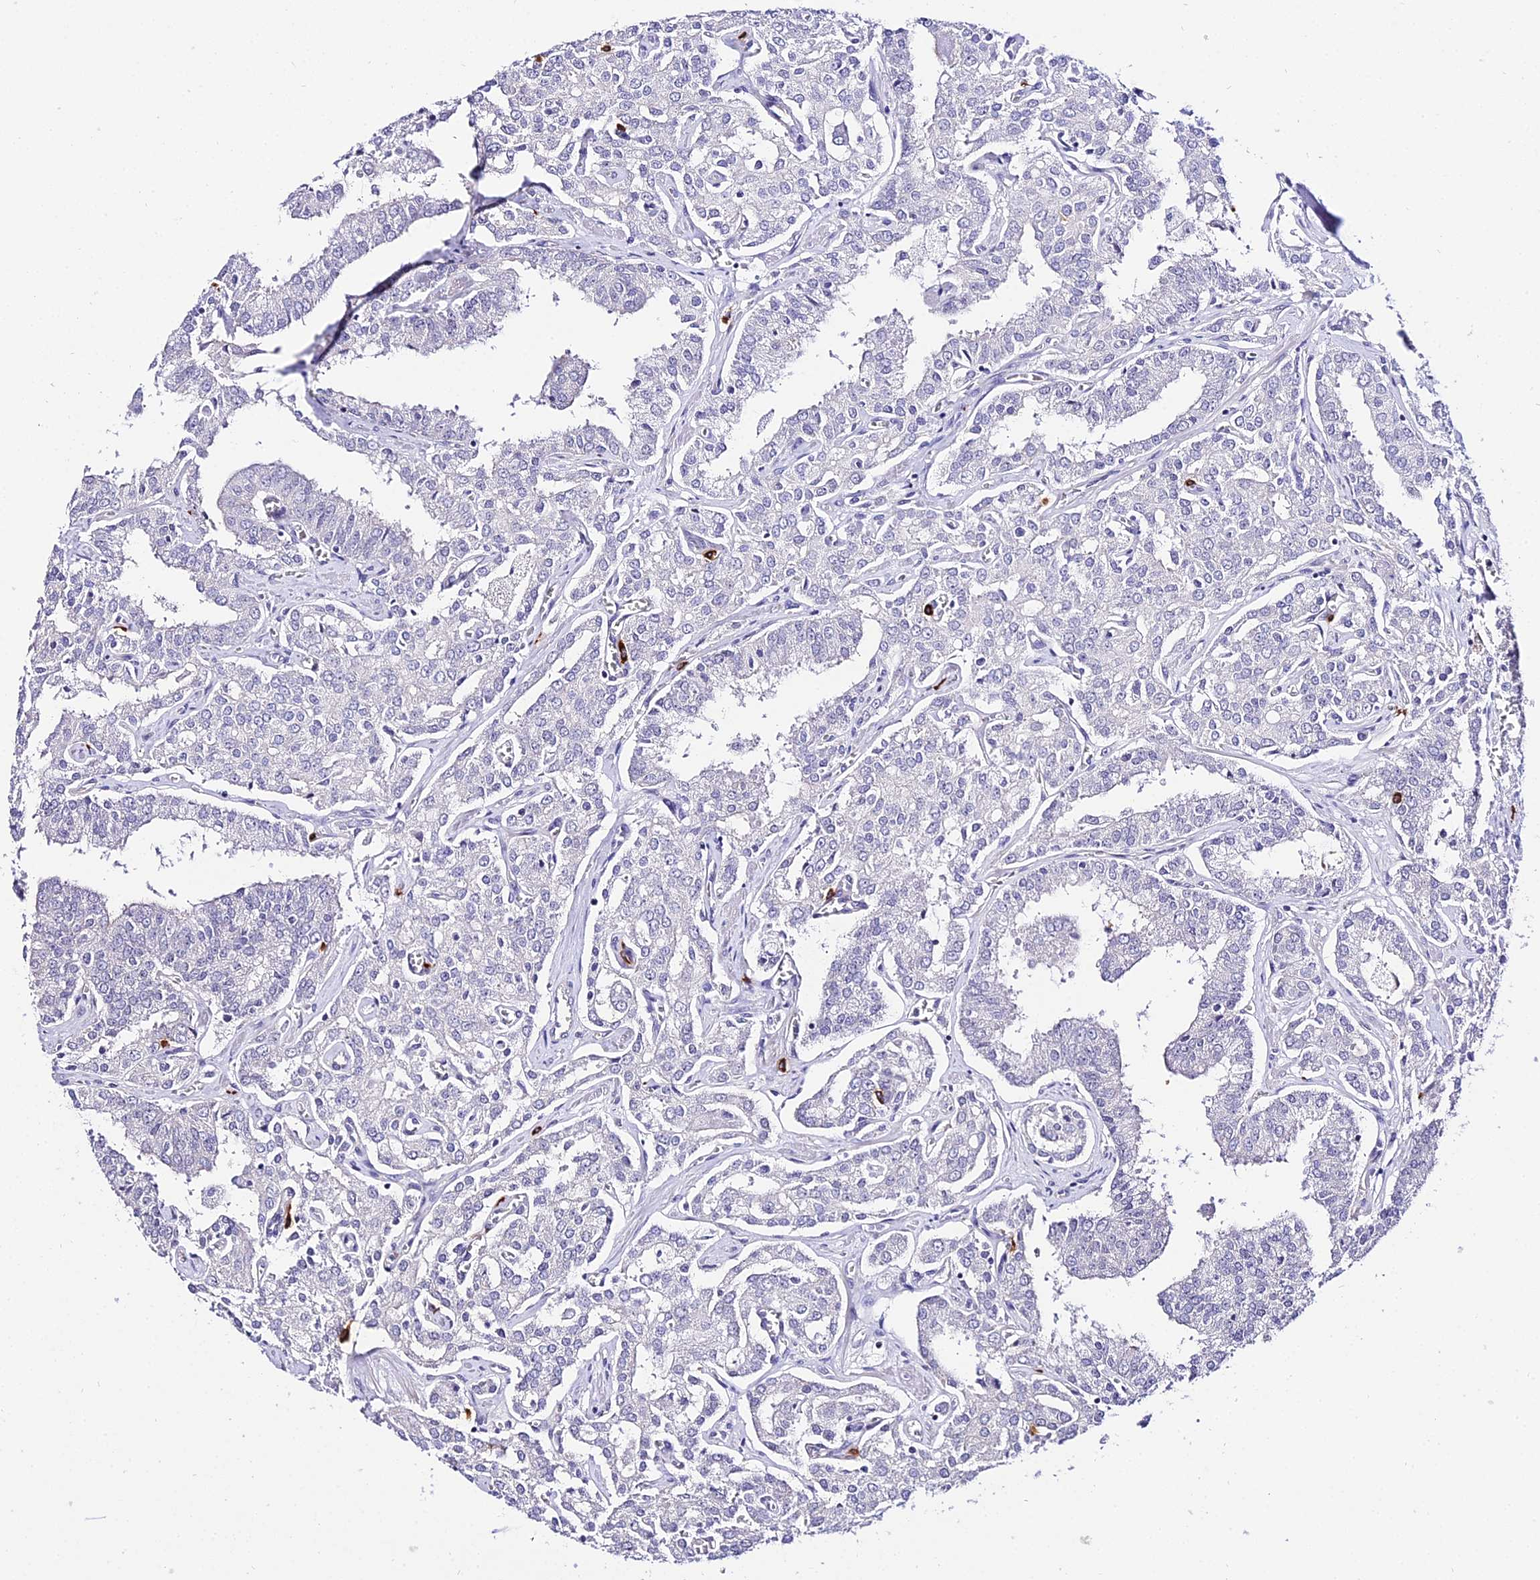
{"staining": {"intensity": "negative", "quantity": "none", "location": "none"}, "tissue": "prostate cancer", "cell_type": "Tumor cells", "image_type": "cancer", "snomed": [{"axis": "morphology", "description": "Adenocarcinoma, High grade"}, {"axis": "topography", "description": "Prostate"}], "caption": "DAB (3,3'-diaminobenzidine) immunohistochemical staining of prostate cancer demonstrates no significant expression in tumor cells.", "gene": "POLR2I", "patient": {"sex": "male", "age": 71}}